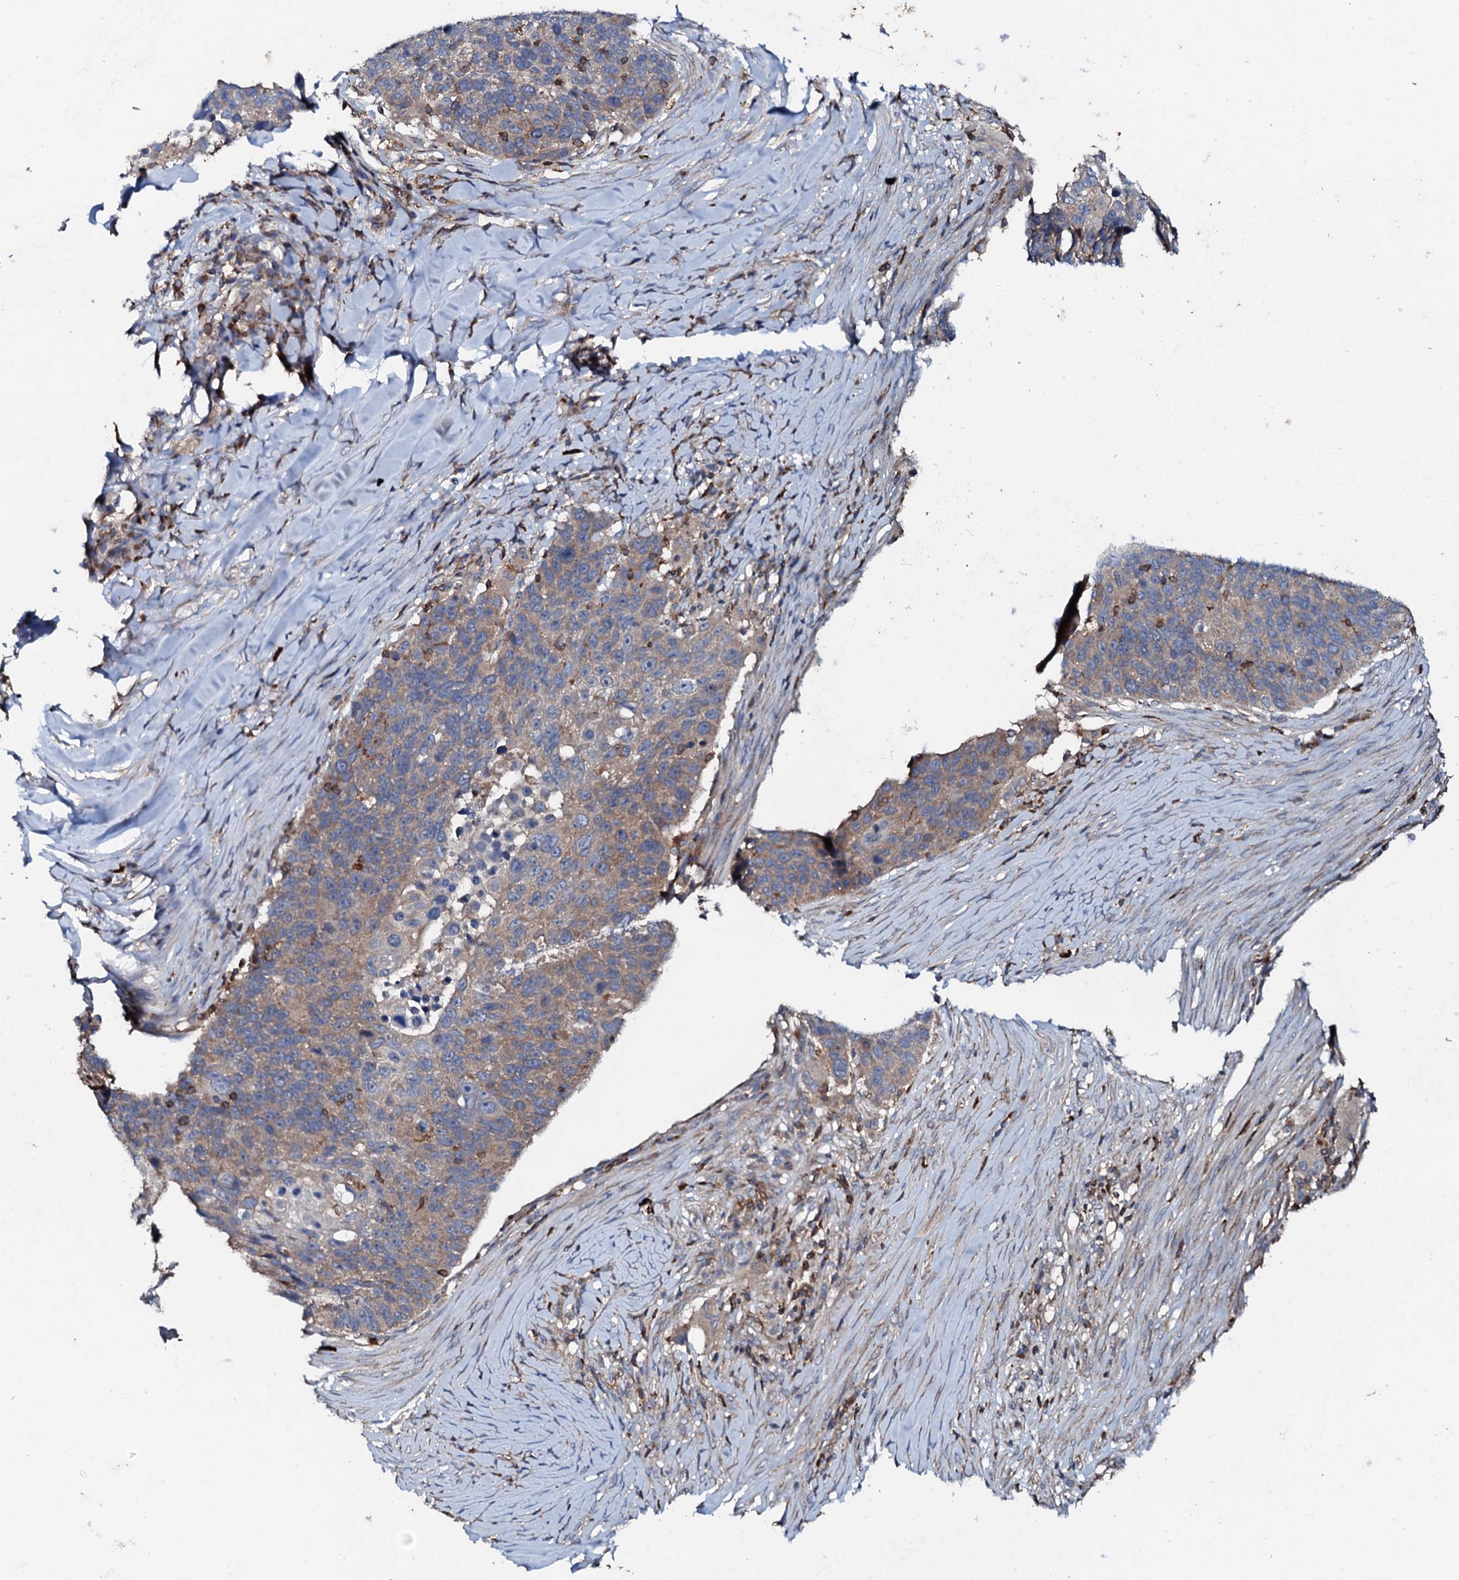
{"staining": {"intensity": "moderate", "quantity": "25%-75%", "location": "cytoplasmic/membranous"}, "tissue": "lung cancer", "cell_type": "Tumor cells", "image_type": "cancer", "snomed": [{"axis": "morphology", "description": "Normal tissue, NOS"}, {"axis": "morphology", "description": "Squamous cell carcinoma, NOS"}, {"axis": "topography", "description": "Lymph node"}, {"axis": "topography", "description": "Lung"}], "caption": "Immunohistochemistry image of human lung cancer stained for a protein (brown), which demonstrates medium levels of moderate cytoplasmic/membranous expression in about 25%-75% of tumor cells.", "gene": "GRK2", "patient": {"sex": "male", "age": 66}}